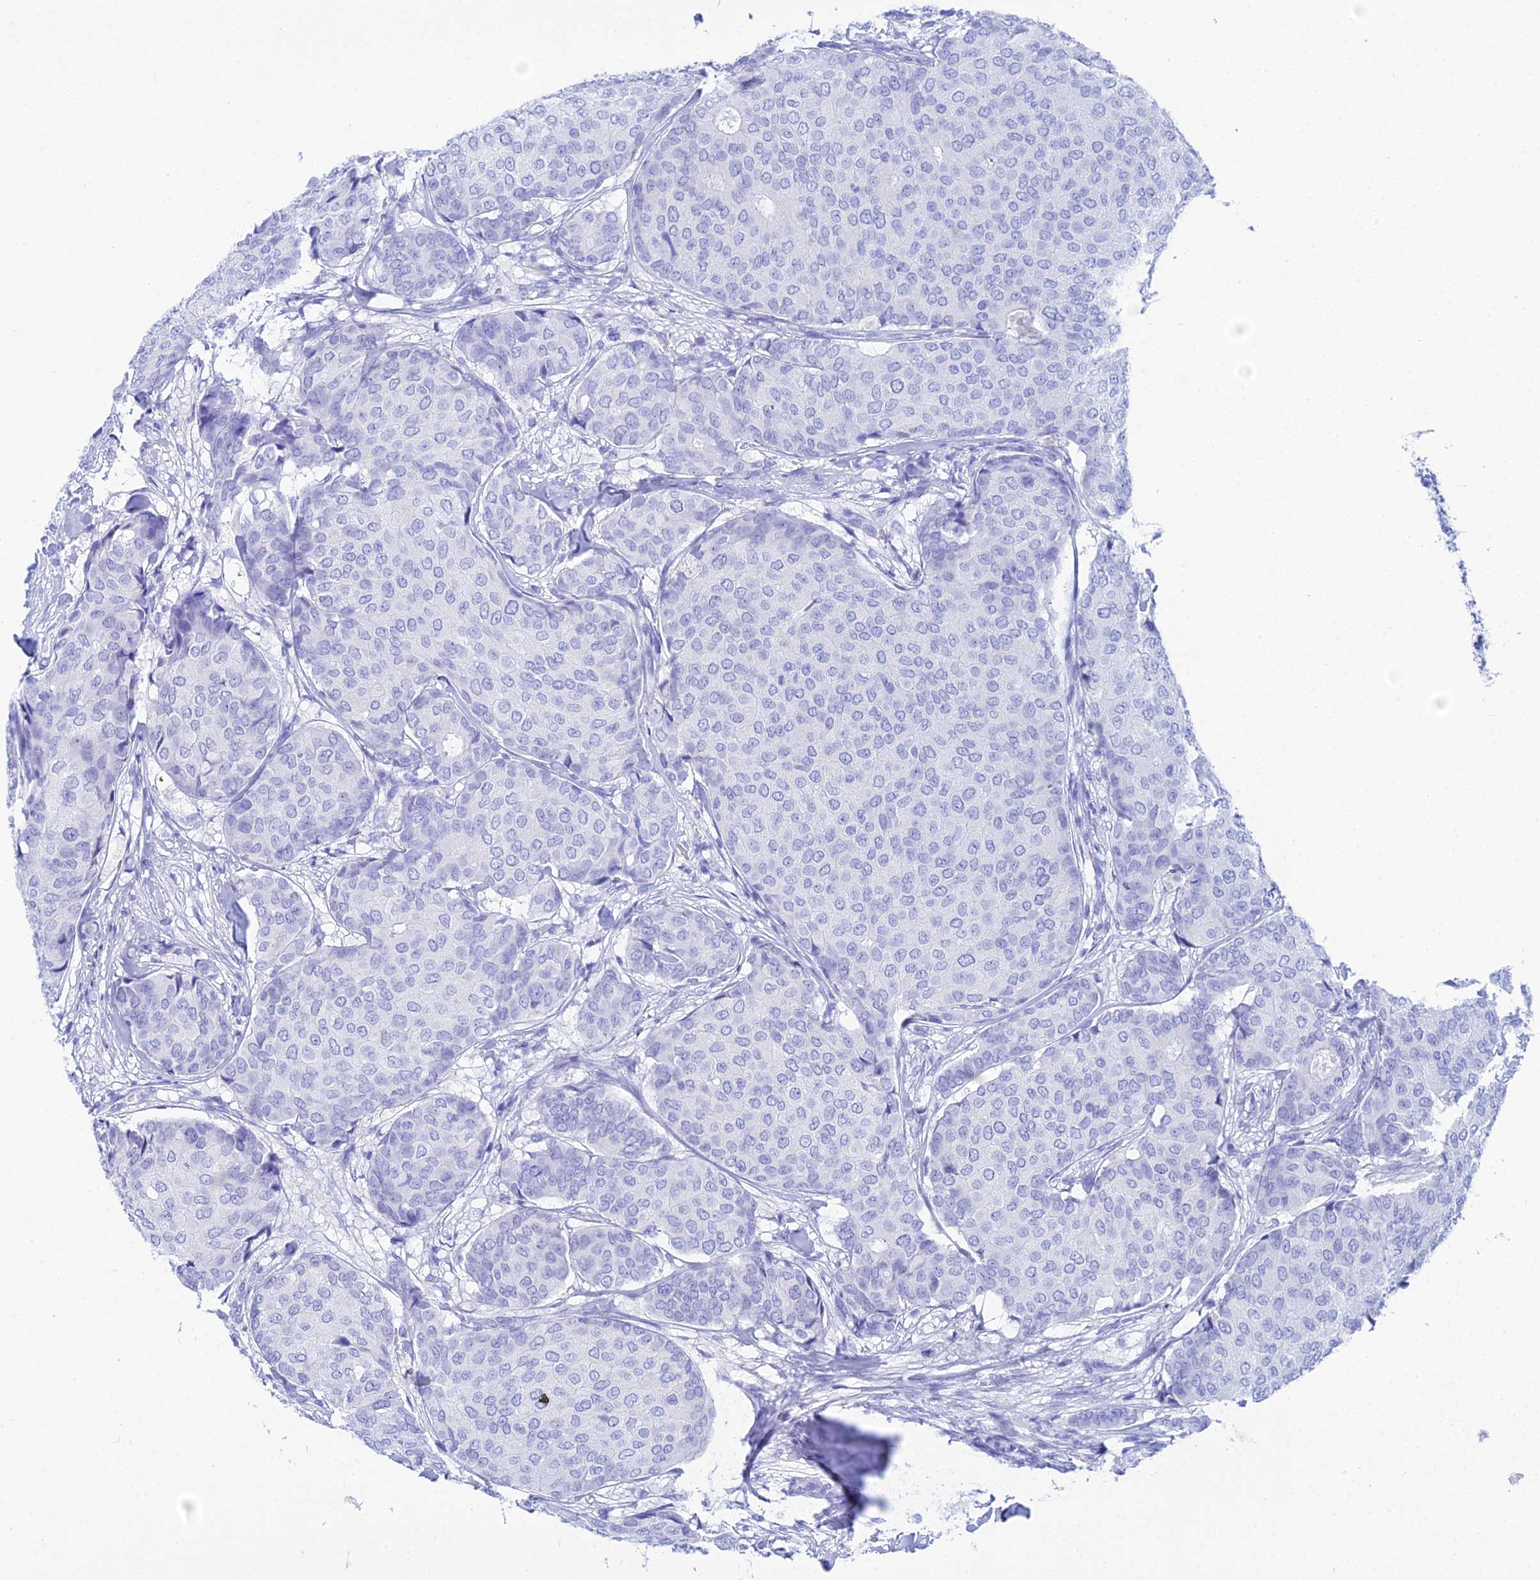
{"staining": {"intensity": "negative", "quantity": "none", "location": "none"}, "tissue": "breast cancer", "cell_type": "Tumor cells", "image_type": "cancer", "snomed": [{"axis": "morphology", "description": "Duct carcinoma"}, {"axis": "topography", "description": "Breast"}], "caption": "Micrograph shows no significant protein expression in tumor cells of breast cancer (invasive ductal carcinoma).", "gene": "REG1A", "patient": {"sex": "female", "age": 75}}